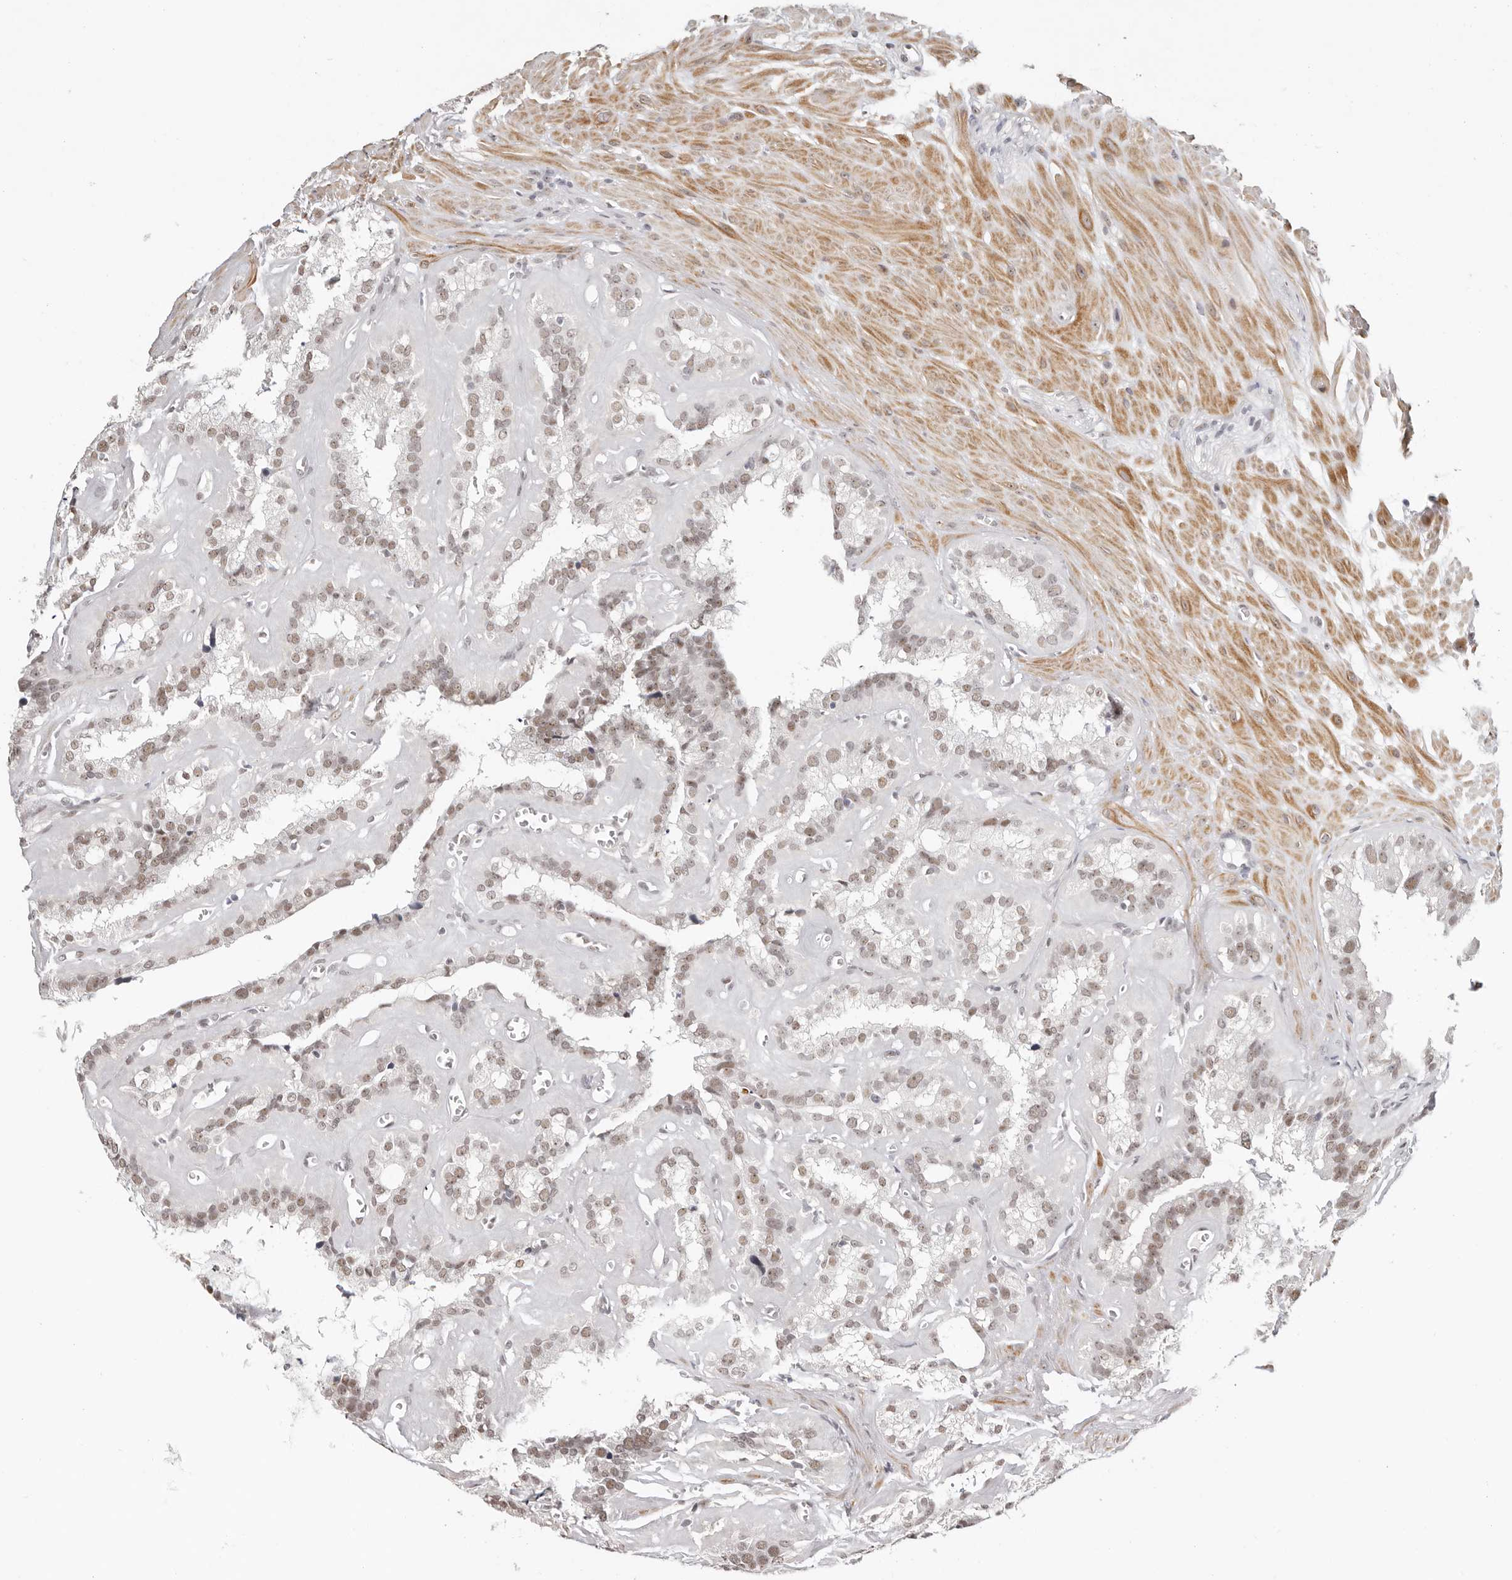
{"staining": {"intensity": "weak", "quantity": ">75%", "location": "nuclear"}, "tissue": "seminal vesicle", "cell_type": "Glandular cells", "image_type": "normal", "snomed": [{"axis": "morphology", "description": "Normal tissue, NOS"}, {"axis": "topography", "description": "Prostate"}, {"axis": "topography", "description": "Seminal veicle"}], "caption": "An immunohistochemistry micrograph of unremarkable tissue is shown. Protein staining in brown shows weak nuclear positivity in seminal vesicle within glandular cells. The staining was performed using DAB (3,3'-diaminobenzidine) to visualize the protein expression in brown, while the nuclei were stained in blue with hematoxylin (Magnification: 20x).", "gene": "LARP7", "patient": {"sex": "male", "age": 59}}